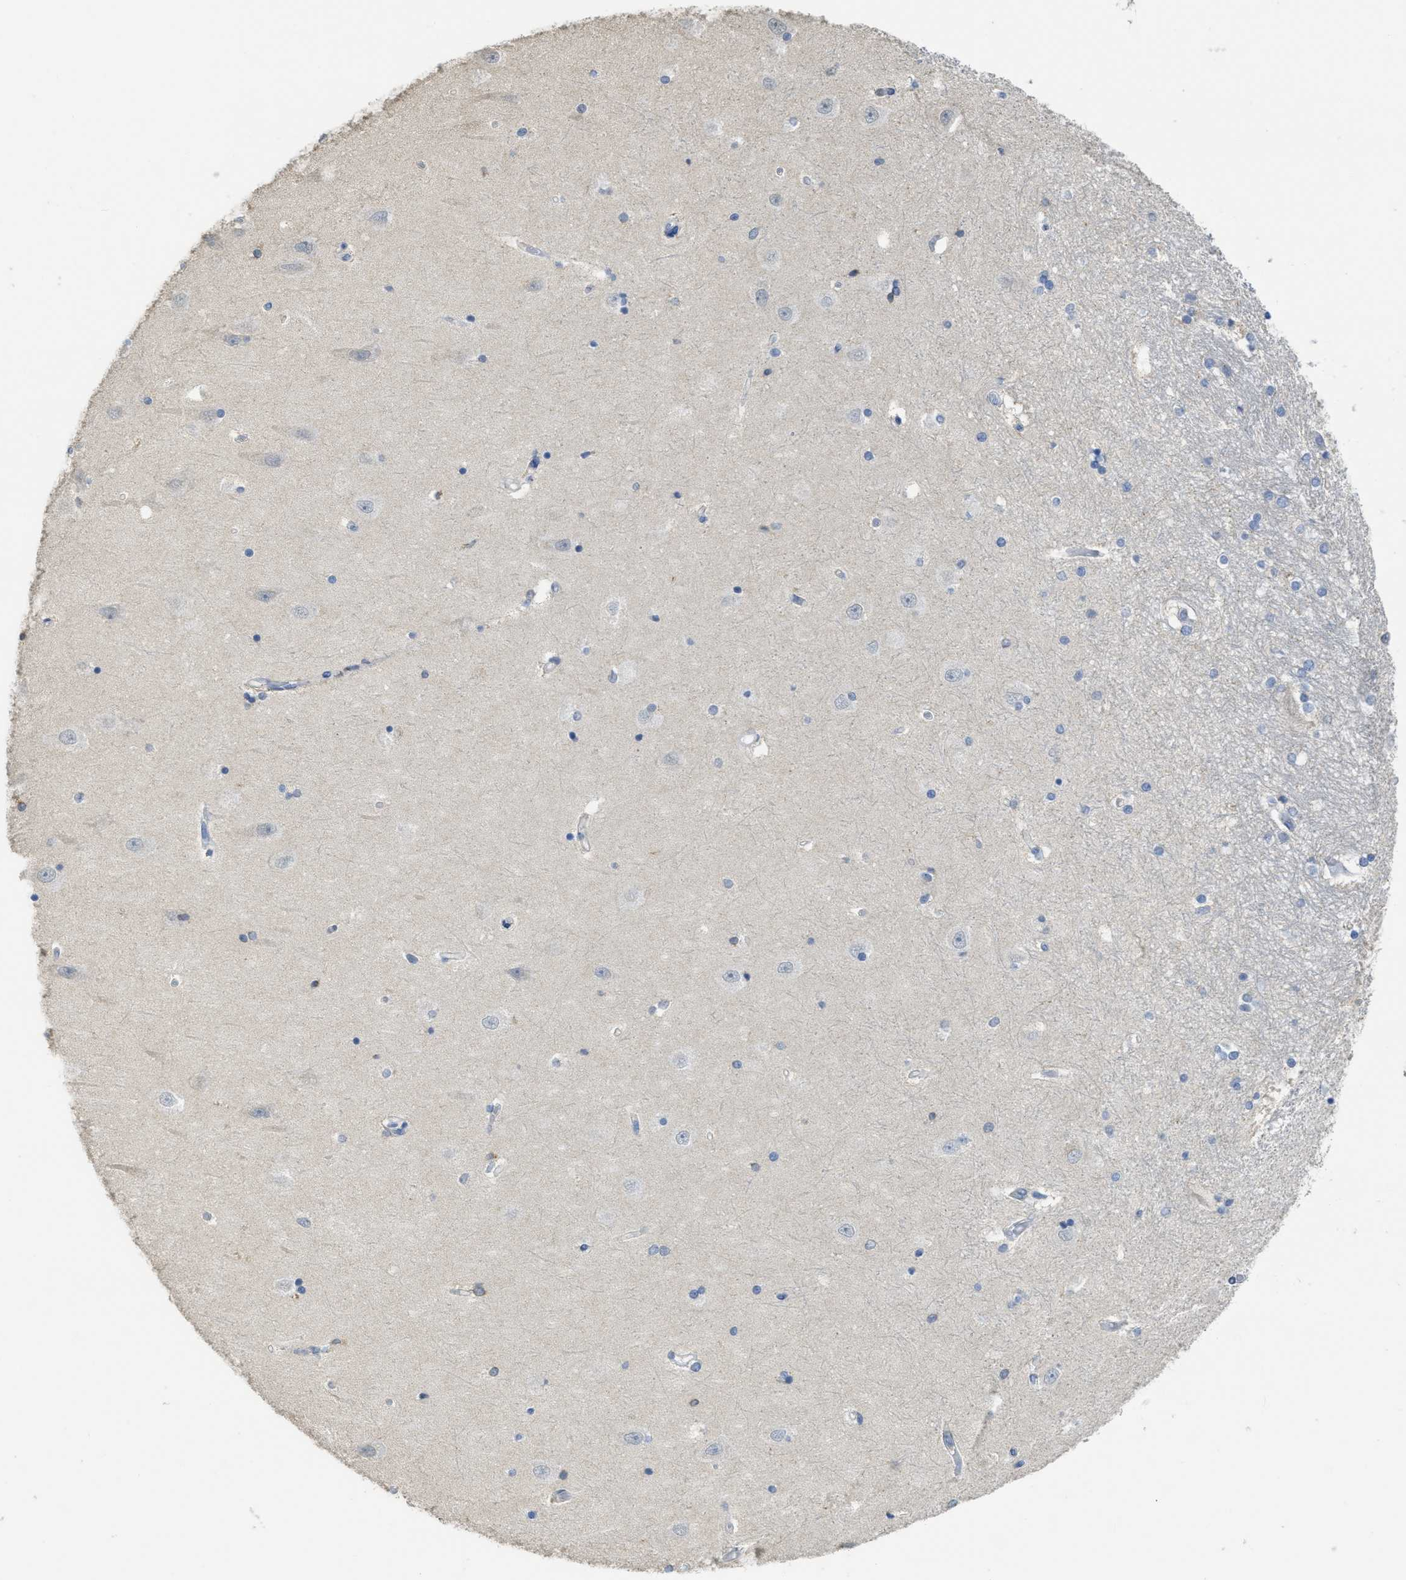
{"staining": {"intensity": "negative", "quantity": "none", "location": "none"}, "tissue": "hippocampus", "cell_type": "Glial cells", "image_type": "normal", "snomed": [{"axis": "morphology", "description": "Normal tissue, NOS"}, {"axis": "topography", "description": "Hippocampus"}], "caption": "Immunohistochemical staining of benign human hippocampus demonstrates no significant positivity in glial cells. (Immunohistochemistry, brightfield microscopy, high magnification).", "gene": "SFXN2", "patient": {"sex": "male", "age": 45}}